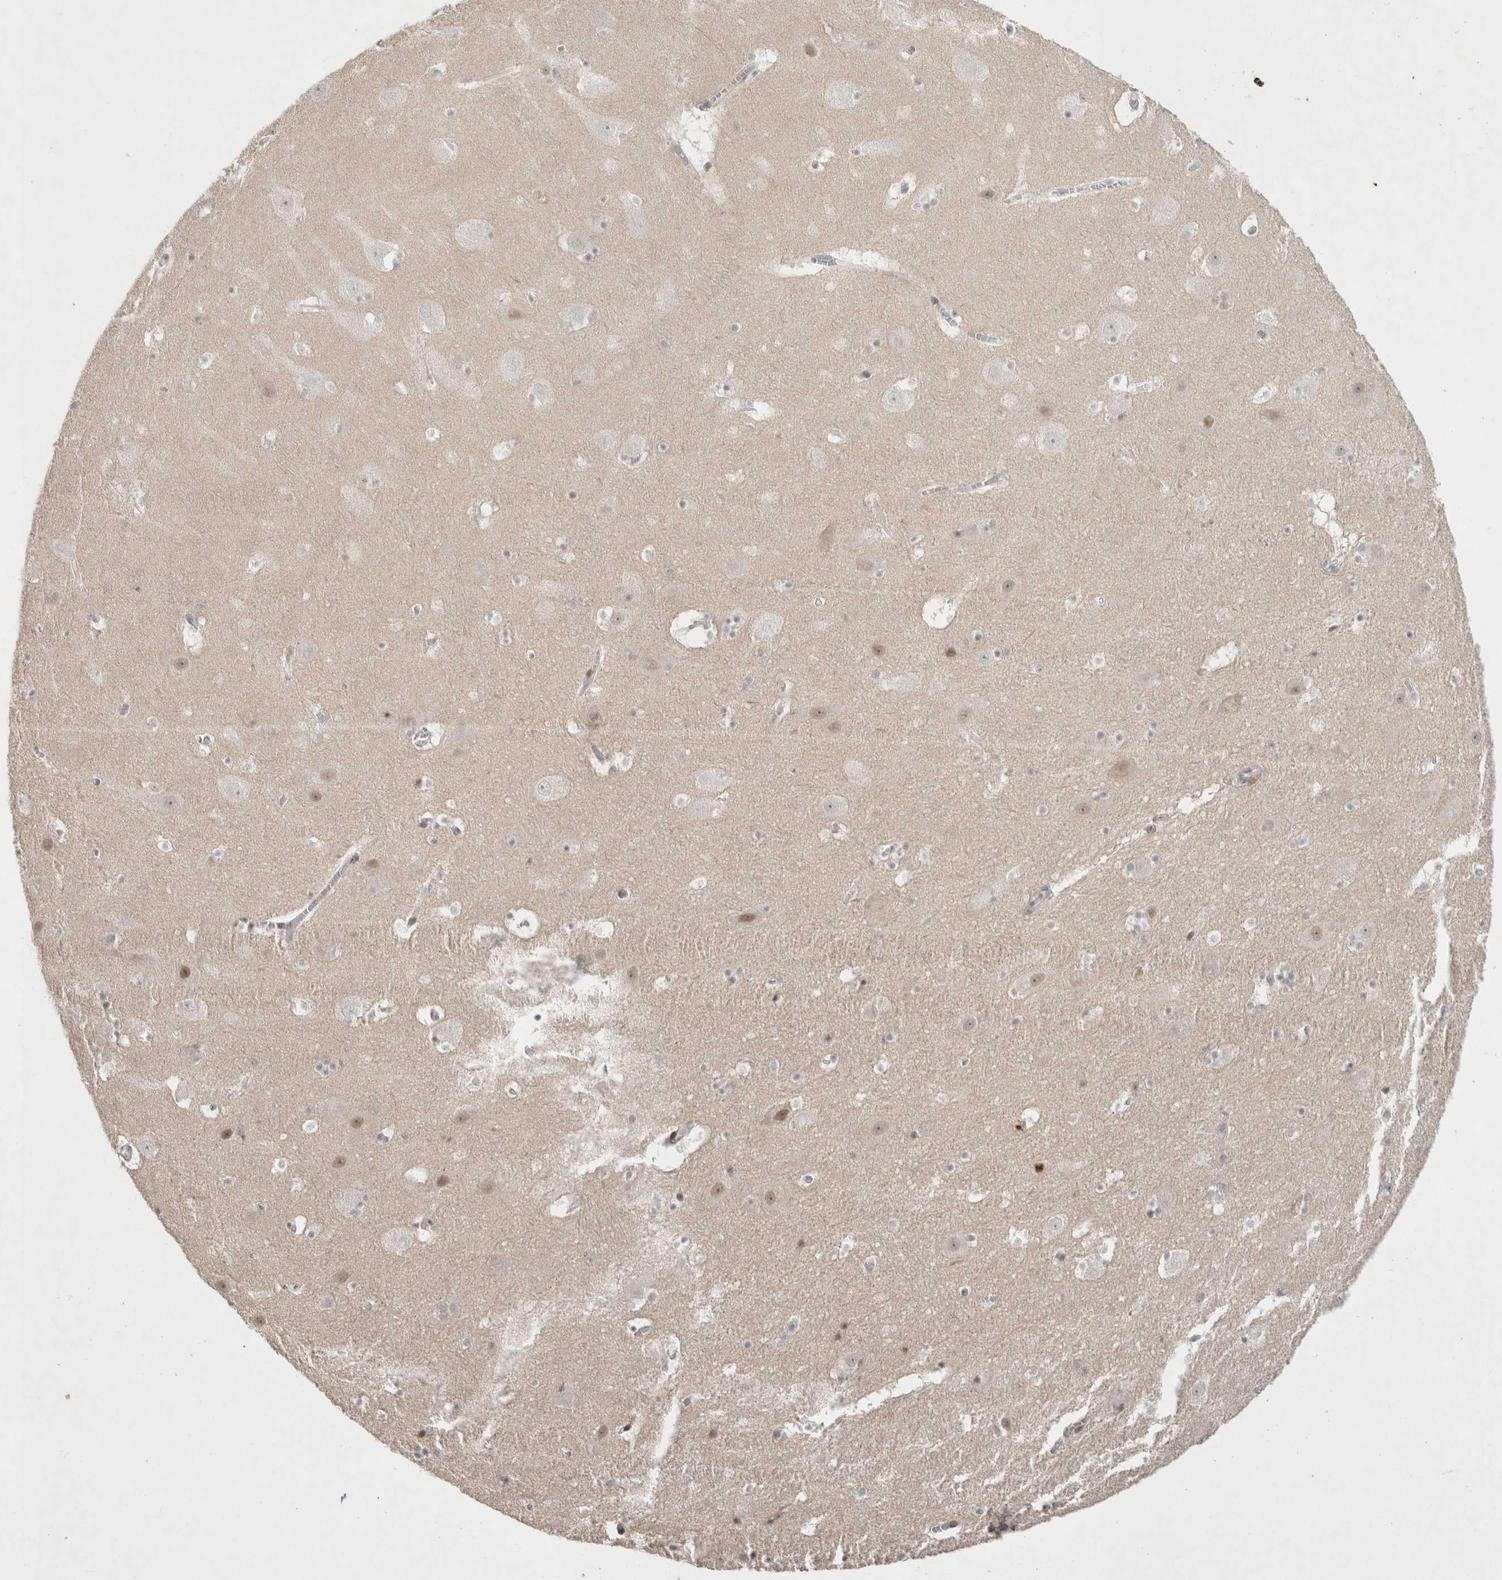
{"staining": {"intensity": "weak", "quantity": "<25%", "location": "nuclear"}, "tissue": "hippocampus", "cell_type": "Glial cells", "image_type": "normal", "snomed": [{"axis": "morphology", "description": "Normal tissue, NOS"}, {"axis": "topography", "description": "Hippocampus"}], "caption": "The IHC micrograph has no significant positivity in glial cells of hippocampus.", "gene": "RECQL4", "patient": {"sex": "male", "age": 45}}